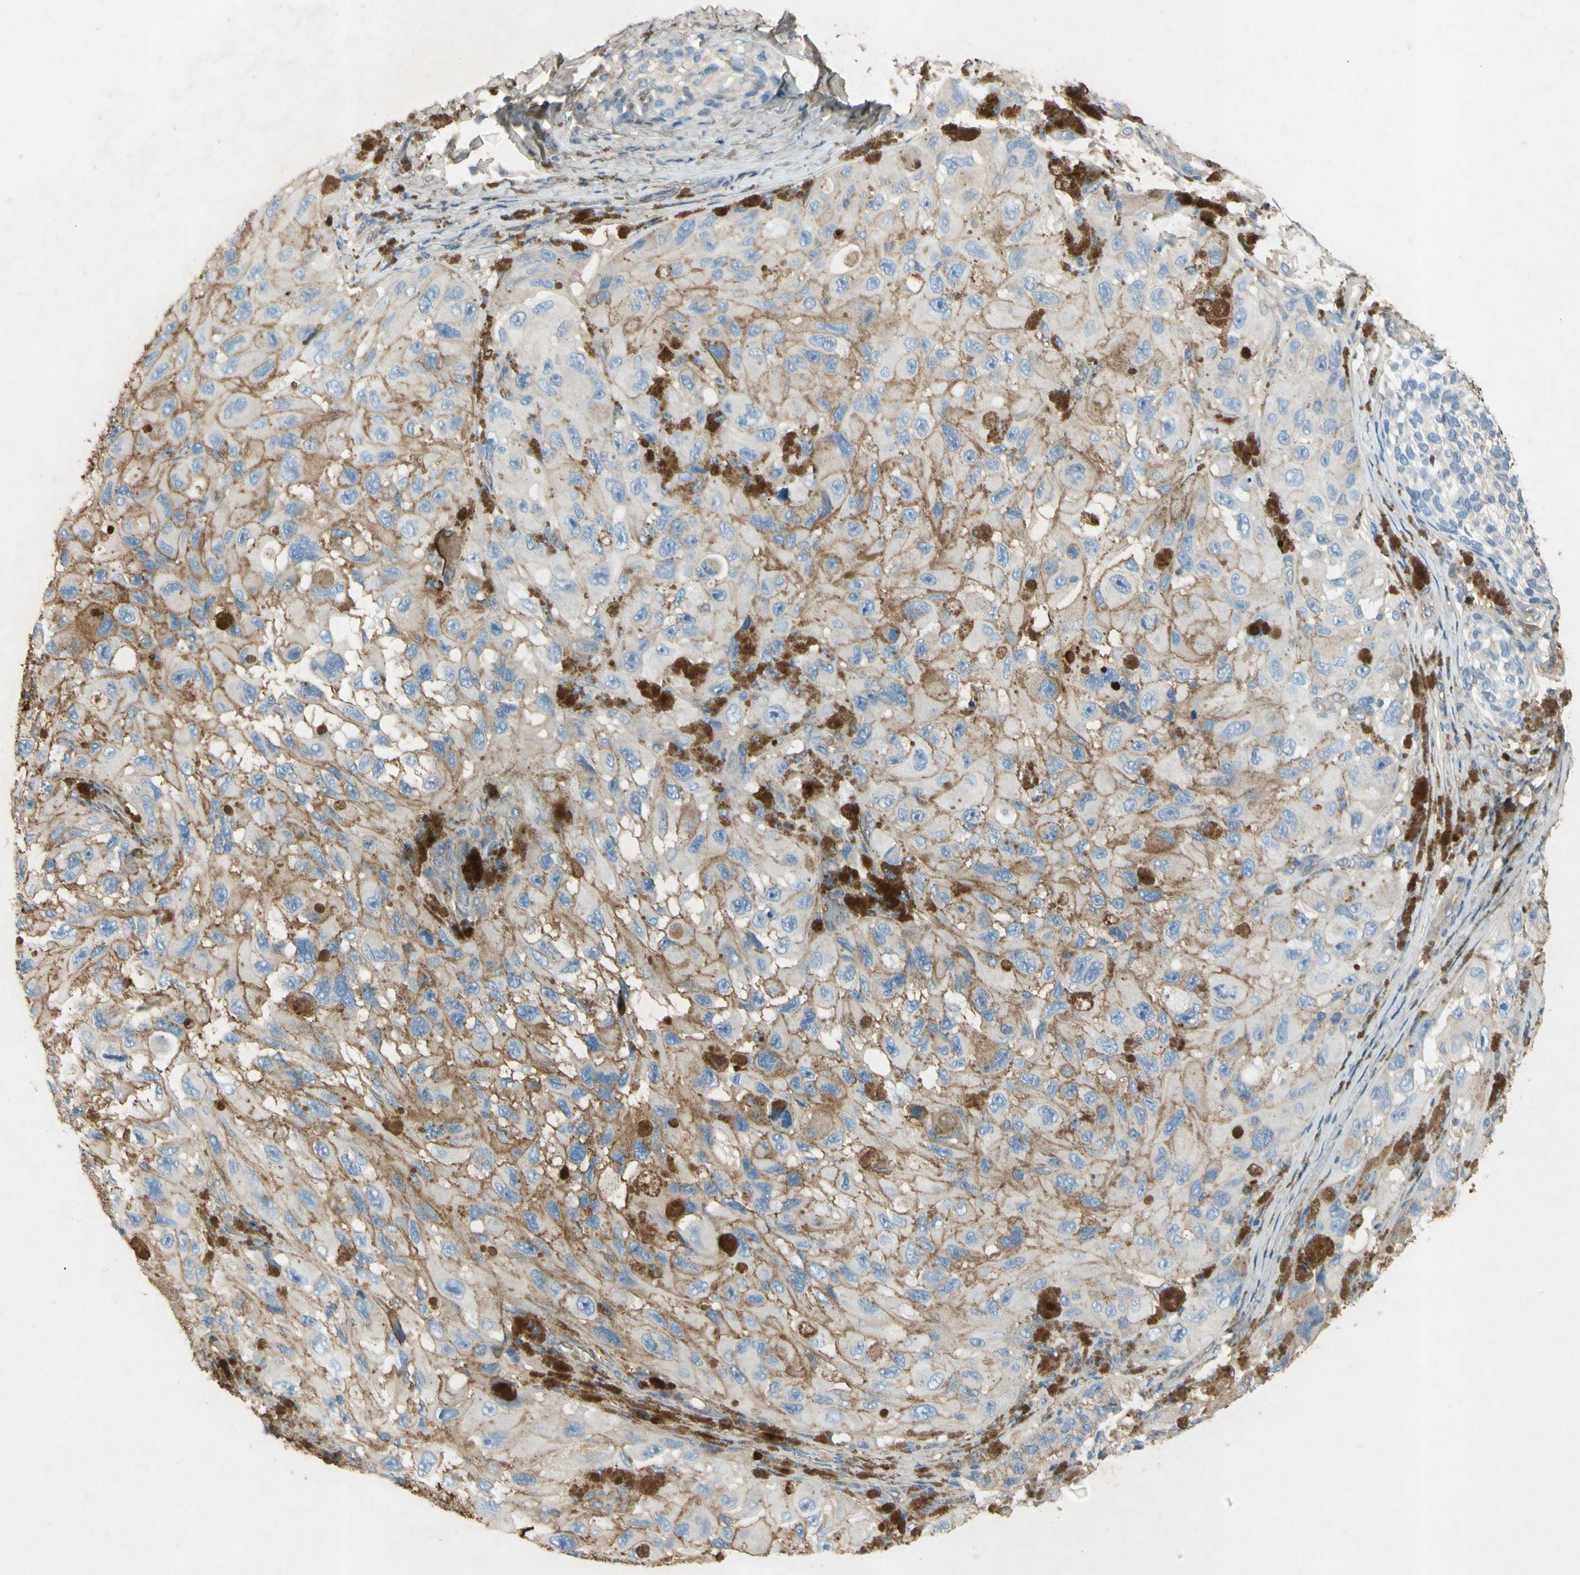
{"staining": {"intensity": "weak", "quantity": "<25%", "location": "cytoplasmic/membranous"}, "tissue": "melanoma", "cell_type": "Tumor cells", "image_type": "cancer", "snomed": [{"axis": "morphology", "description": "Malignant melanoma, NOS"}, {"axis": "topography", "description": "Skin"}], "caption": "Human malignant melanoma stained for a protein using immunohistochemistry exhibits no staining in tumor cells.", "gene": "TIMP2", "patient": {"sex": "female", "age": 73}}